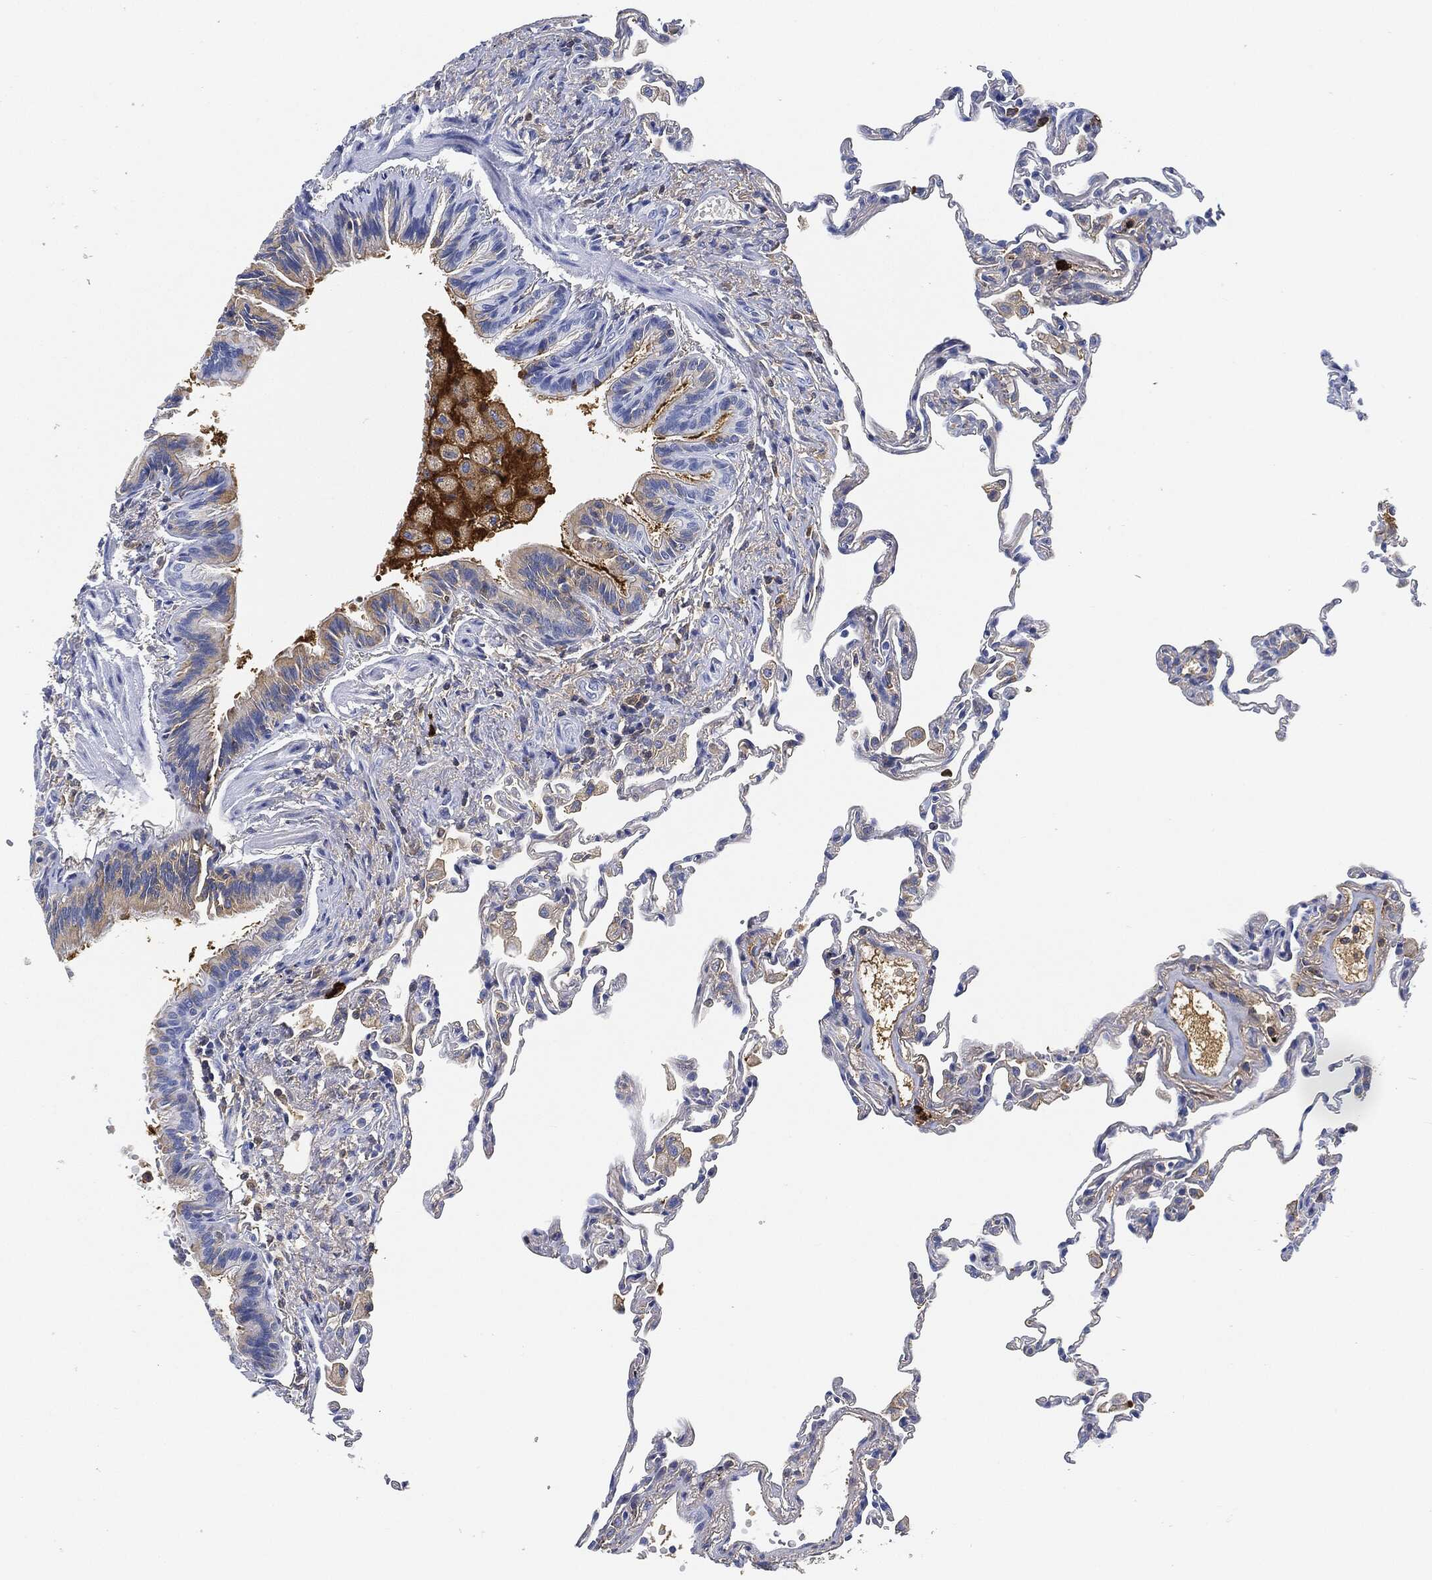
{"staining": {"intensity": "negative", "quantity": "none", "location": "none"}, "tissue": "lung", "cell_type": "Alveolar cells", "image_type": "normal", "snomed": [{"axis": "morphology", "description": "Normal tissue, NOS"}, {"axis": "topography", "description": "Lung"}], "caption": "Image shows no protein positivity in alveolar cells of benign lung.", "gene": "IGLV6", "patient": {"sex": "female", "age": 57}}